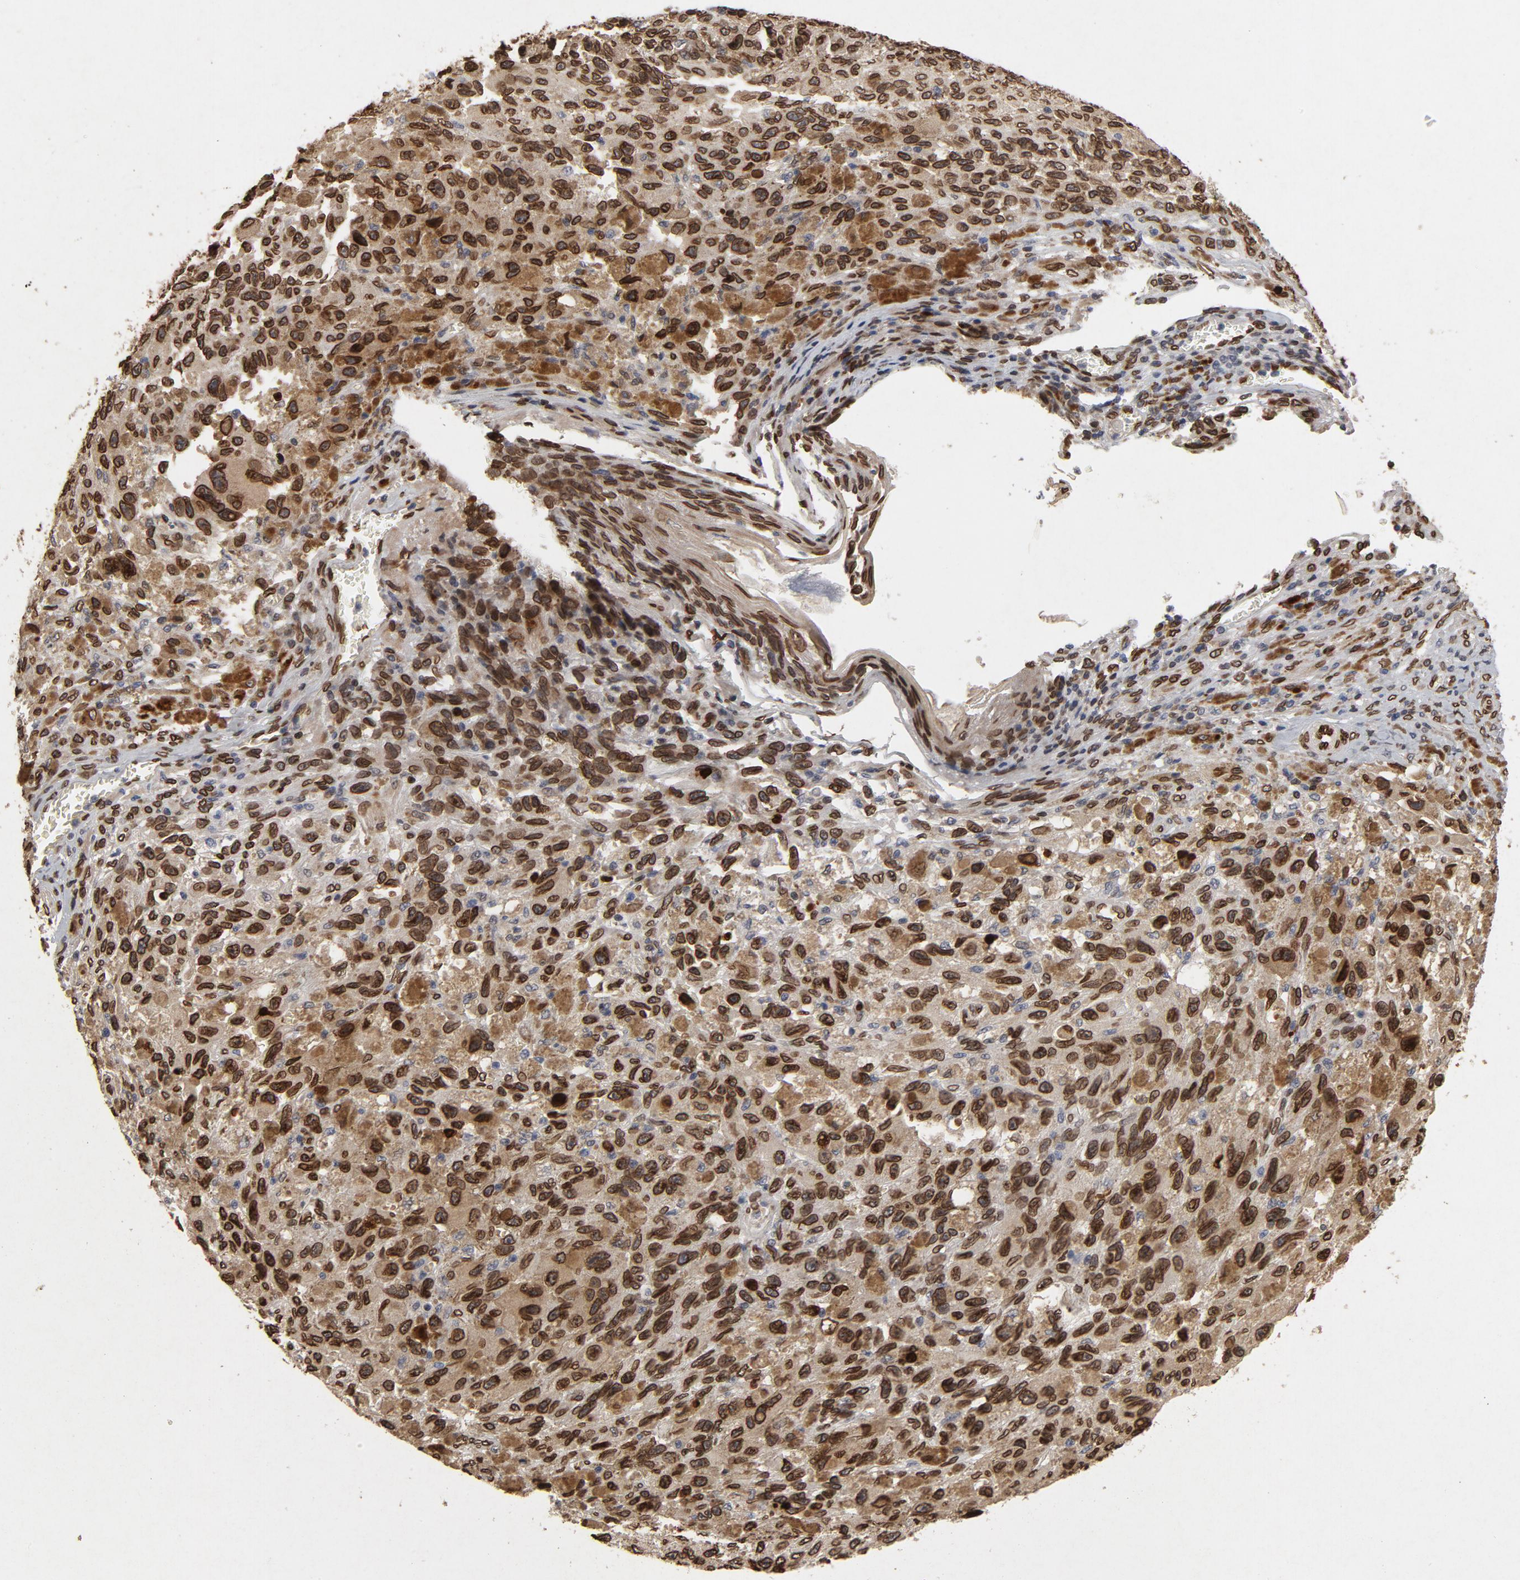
{"staining": {"intensity": "strong", "quantity": ">75%", "location": "cytoplasmic/membranous,nuclear"}, "tissue": "melanoma", "cell_type": "Tumor cells", "image_type": "cancer", "snomed": [{"axis": "morphology", "description": "Malignant melanoma, NOS"}, {"axis": "topography", "description": "Skin"}], "caption": "A brown stain highlights strong cytoplasmic/membranous and nuclear staining of a protein in malignant melanoma tumor cells. The staining is performed using DAB brown chromogen to label protein expression. The nuclei are counter-stained blue using hematoxylin.", "gene": "LMNA", "patient": {"sex": "male", "age": 81}}